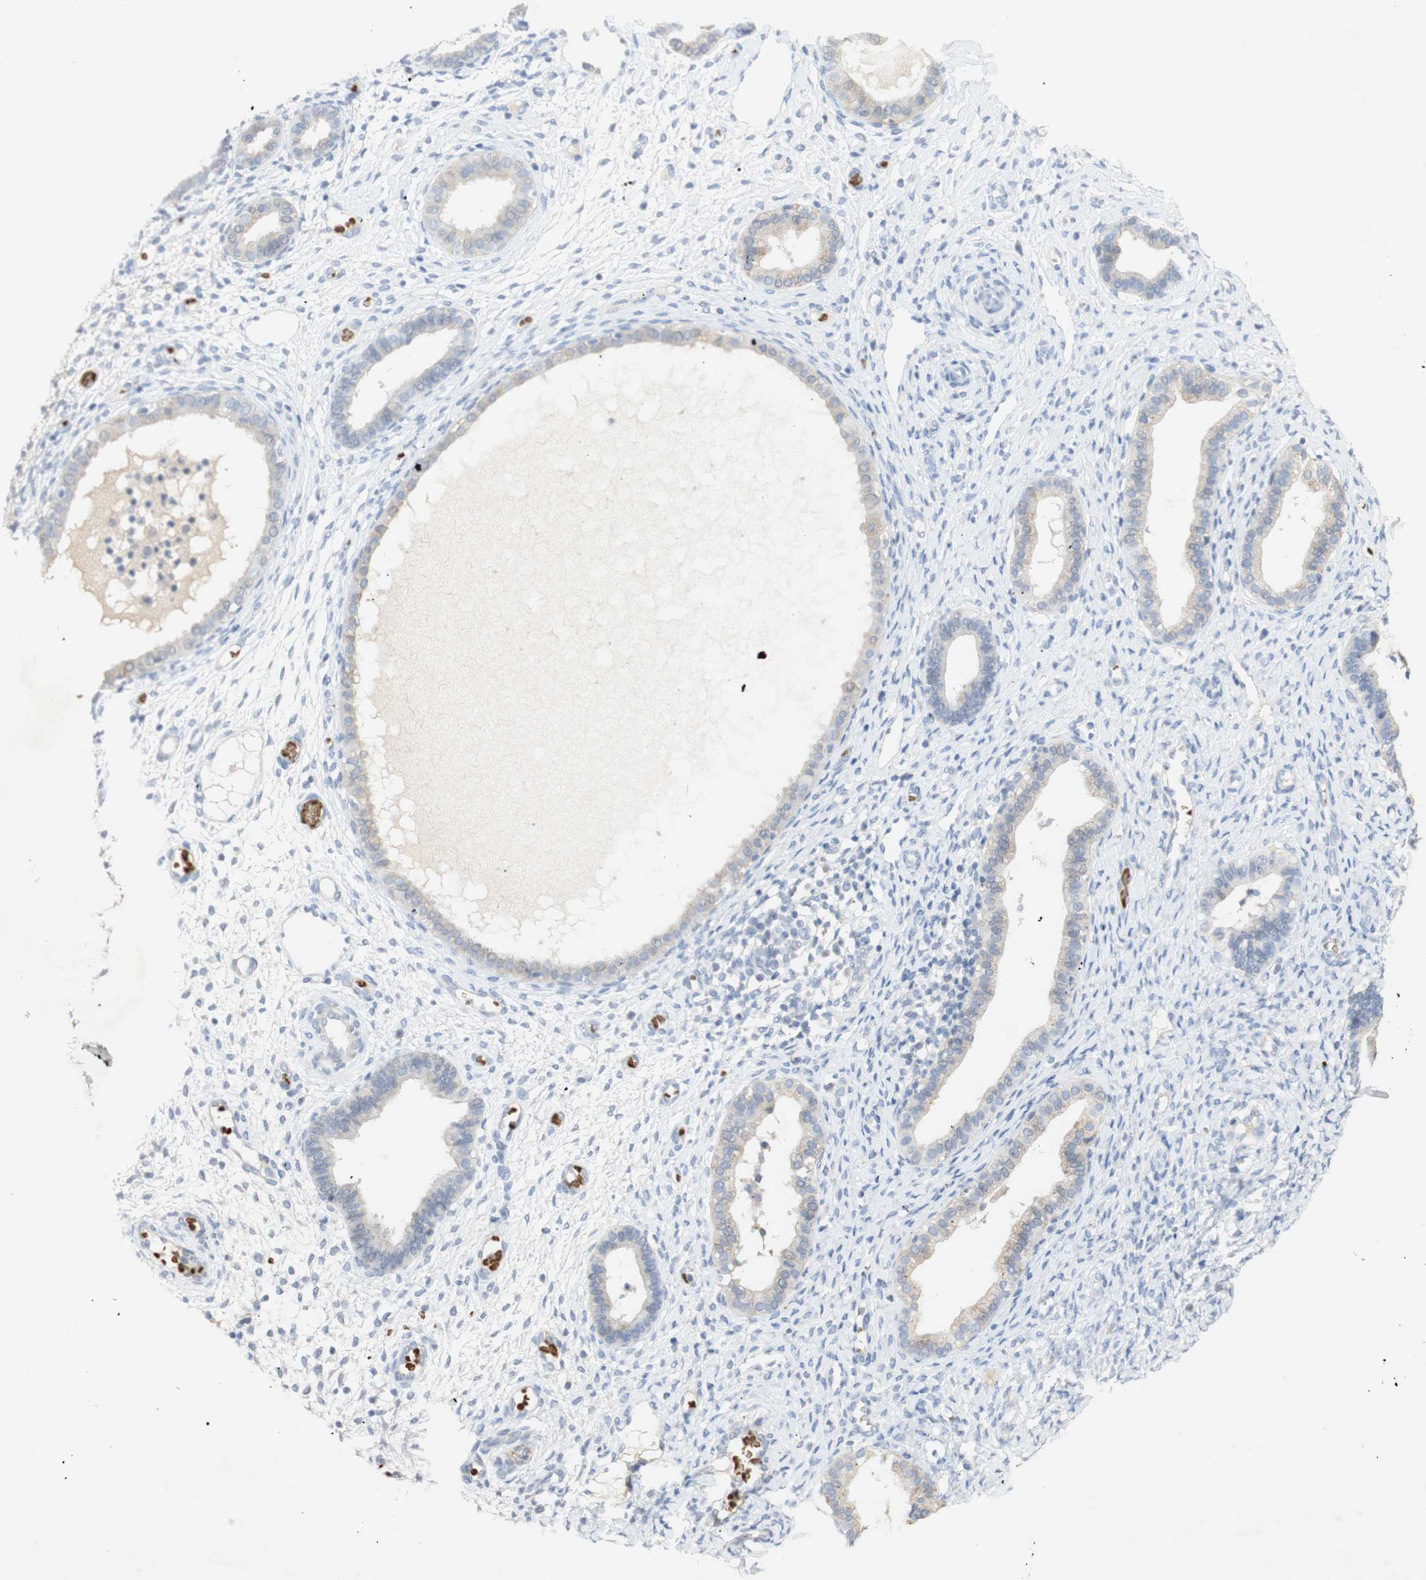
{"staining": {"intensity": "negative", "quantity": "none", "location": "none"}, "tissue": "endometrium", "cell_type": "Cells in endometrial stroma", "image_type": "normal", "snomed": [{"axis": "morphology", "description": "Normal tissue, NOS"}, {"axis": "topography", "description": "Endometrium"}], "caption": "DAB (3,3'-diaminobenzidine) immunohistochemical staining of normal human endometrium exhibits no significant staining in cells in endometrial stroma. (Stains: DAB IHC with hematoxylin counter stain, Microscopy: brightfield microscopy at high magnification).", "gene": "EPO", "patient": {"sex": "female", "age": 61}}